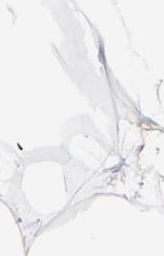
{"staining": {"intensity": "weak", "quantity": "25%-75%", "location": "cytoplasmic/membranous"}, "tissue": "adipose tissue", "cell_type": "Adipocytes", "image_type": "normal", "snomed": [{"axis": "morphology", "description": "Normal tissue, NOS"}, {"axis": "morphology", "description": "Duct carcinoma"}, {"axis": "topography", "description": "Breast"}, {"axis": "topography", "description": "Adipose tissue"}], "caption": "Immunohistochemical staining of unremarkable human adipose tissue demonstrates 25%-75% levels of weak cytoplasmic/membranous protein staining in approximately 25%-75% of adipocytes.", "gene": "RPL9", "patient": {"sex": "female", "age": 37}}